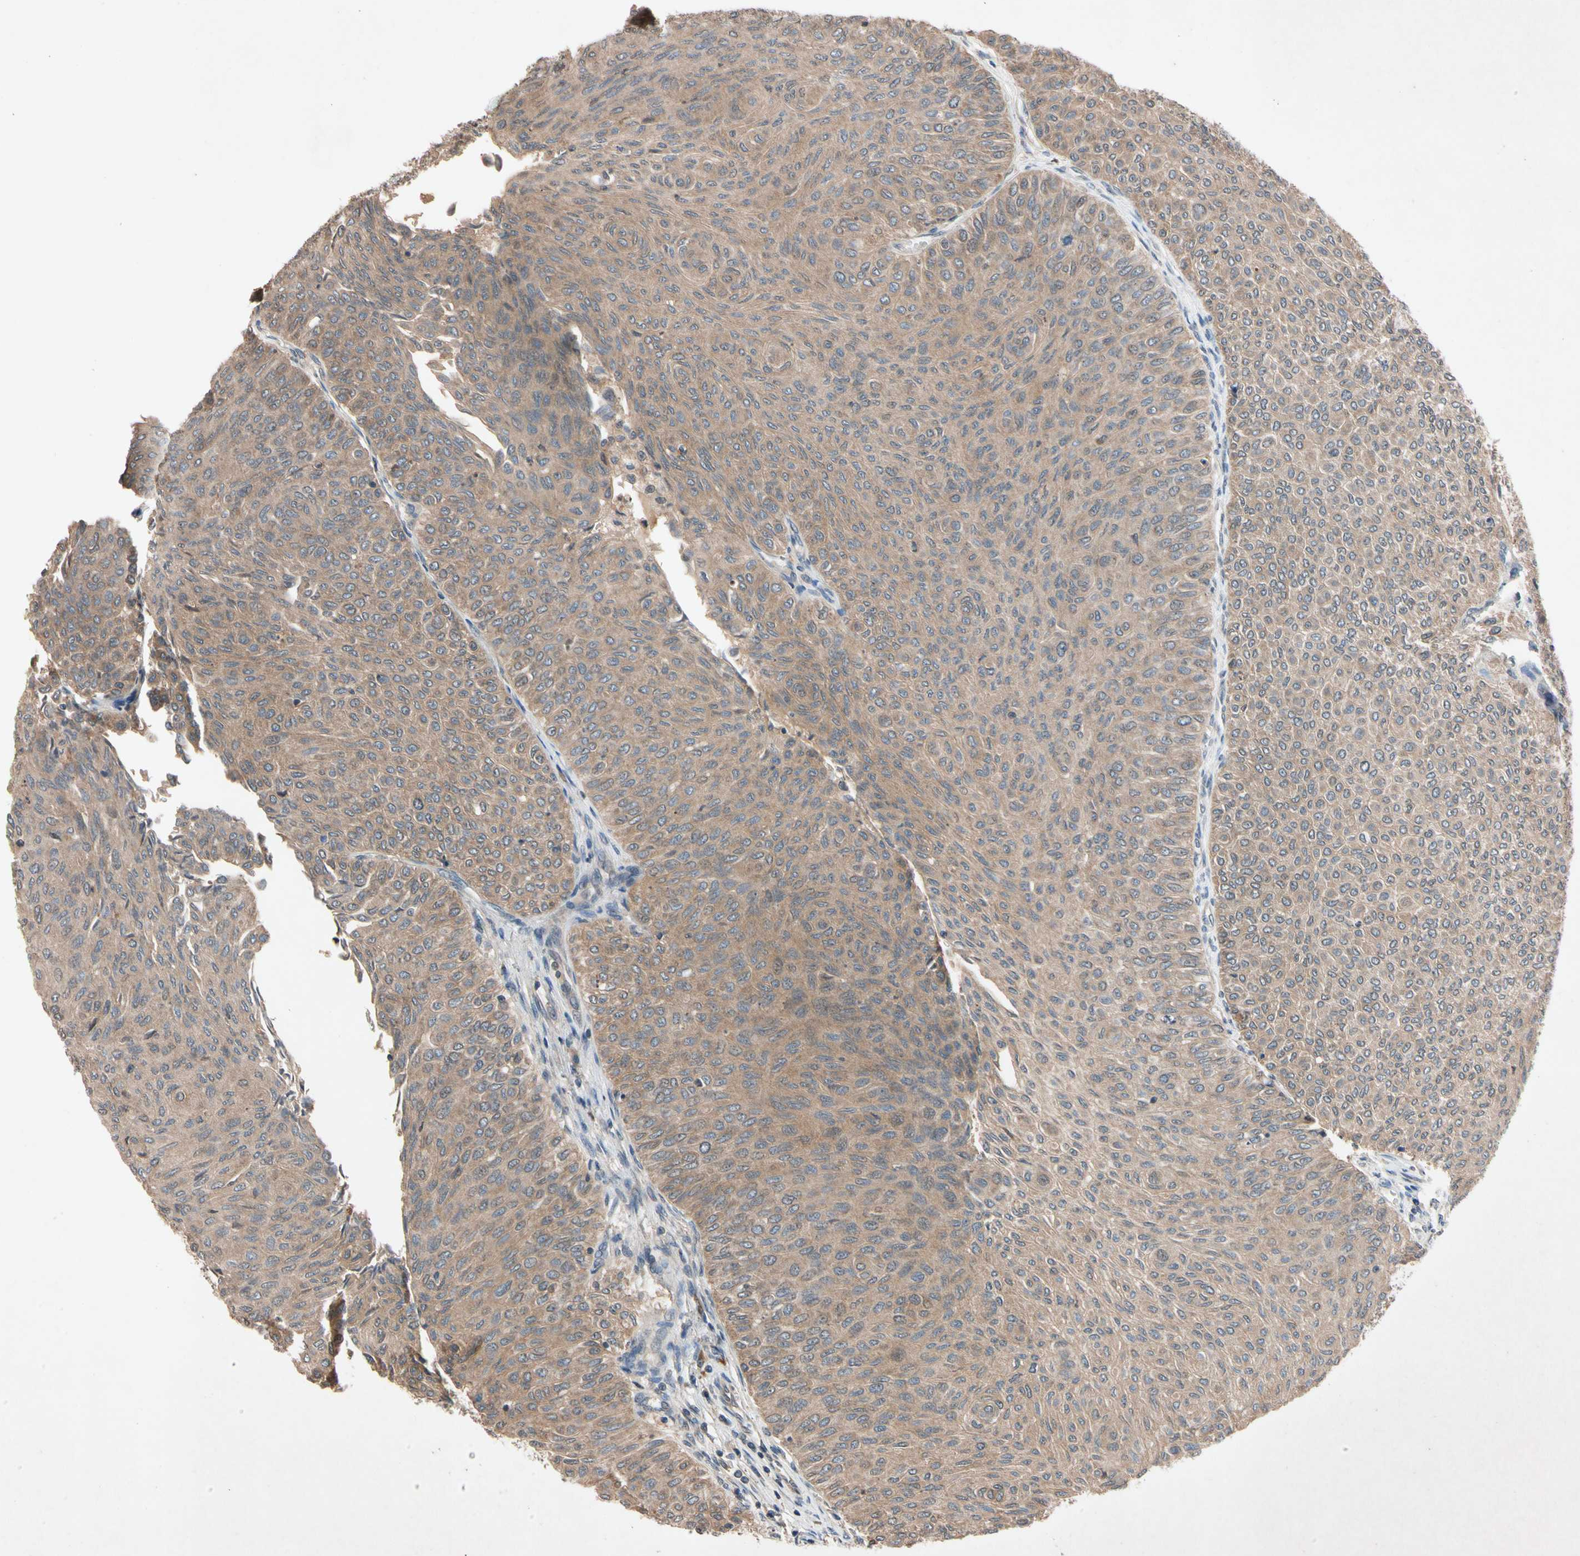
{"staining": {"intensity": "moderate", "quantity": ">75%", "location": "cytoplasmic/membranous"}, "tissue": "urothelial cancer", "cell_type": "Tumor cells", "image_type": "cancer", "snomed": [{"axis": "morphology", "description": "Urothelial carcinoma, Low grade"}, {"axis": "topography", "description": "Urinary bladder"}], "caption": "The micrograph reveals staining of low-grade urothelial carcinoma, revealing moderate cytoplasmic/membranous protein positivity (brown color) within tumor cells.", "gene": "PRDX4", "patient": {"sex": "male", "age": 78}}